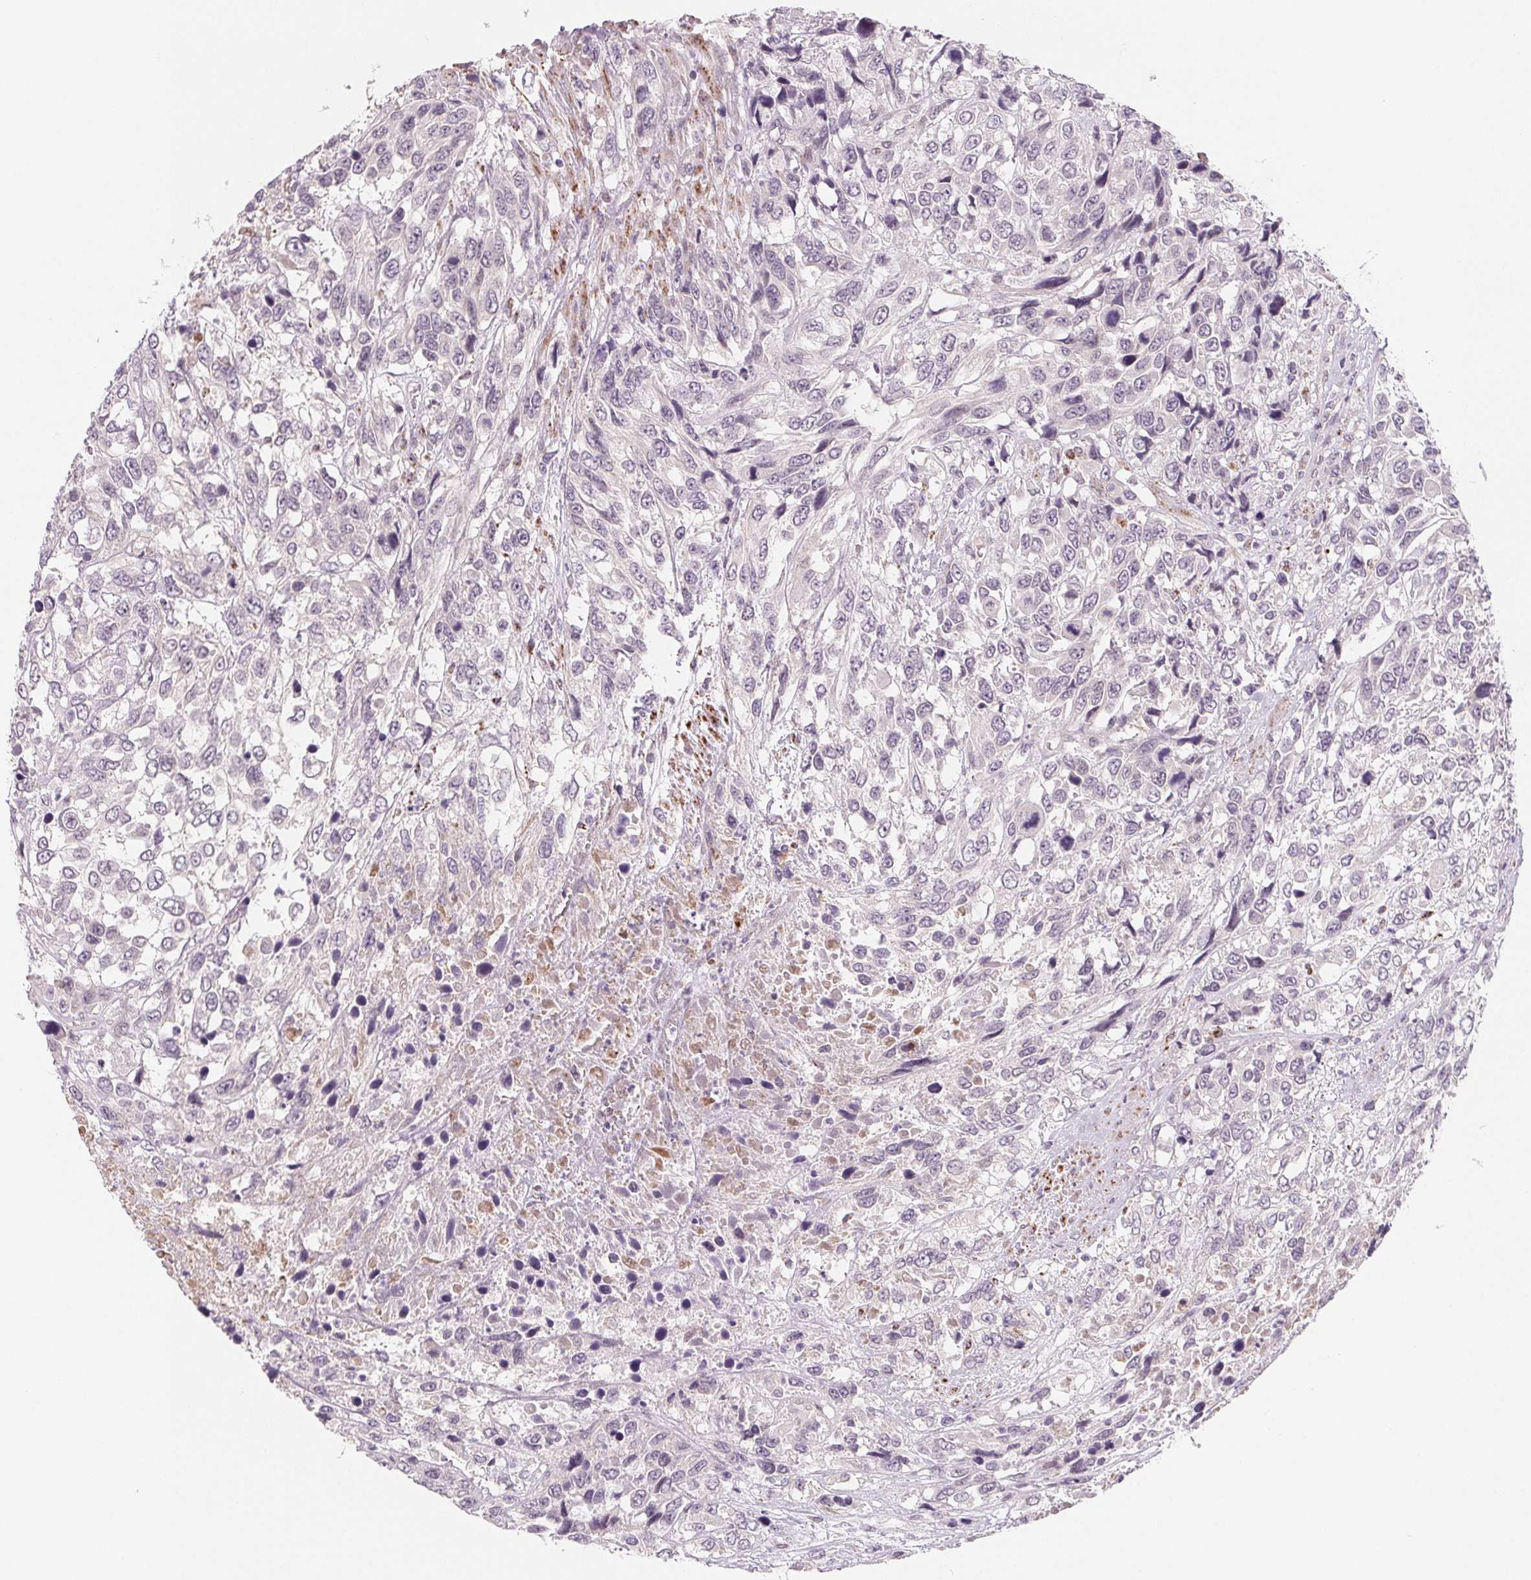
{"staining": {"intensity": "negative", "quantity": "none", "location": "none"}, "tissue": "urothelial cancer", "cell_type": "Tumor cells", "image_type": "cancer", "snomed": [{"axis": "morphology", "description": "Urothelial carcinoma, High grade"}, {"axis": "topography", "description": "Urinary bladder"}], "caption": "A photomicrograph of urothelial carcinoma (high-grade) stained for a protein shows no brown staining in tumor cells.", "gene": "CFC1", "patient": {"sex": "female", "age": 70}}